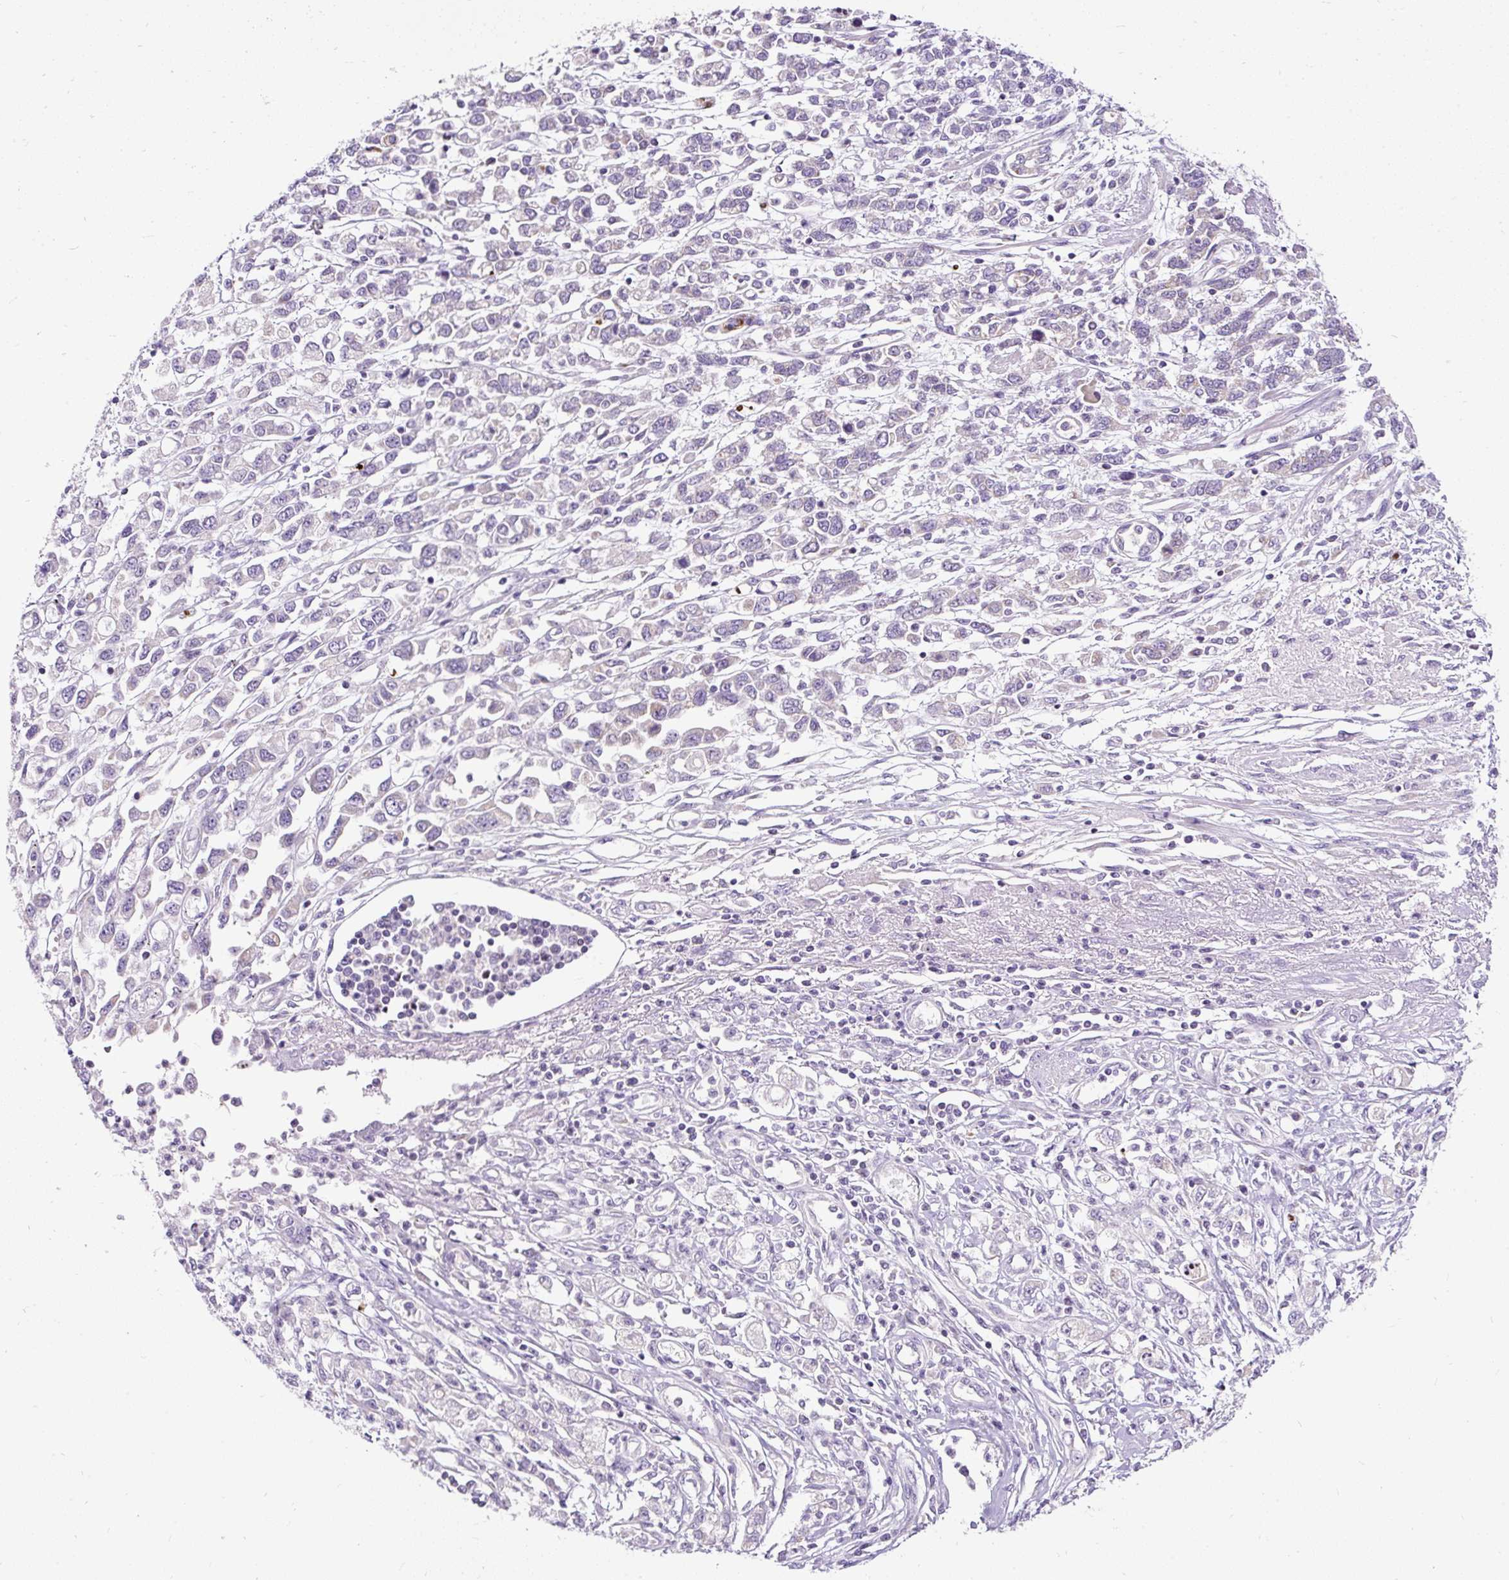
{"staining": {"intensity": "negative", "quantity": "none", "location": "none"}, "tissue": "stomach cancer", "cell_type": "Tumor cells", "image_type": "cancer", "snomed": [{"axis": "morphology", "description": "Adenocarcinoma, NOS"}, {"axis": "topography", "description": "Stomach"}], "caption": "Photomicrograph shows no protein positivity in tumor cells of stomach cancer tissue.", "gene": "FMC1", "patient": {"sex": "female", "age": 76}}